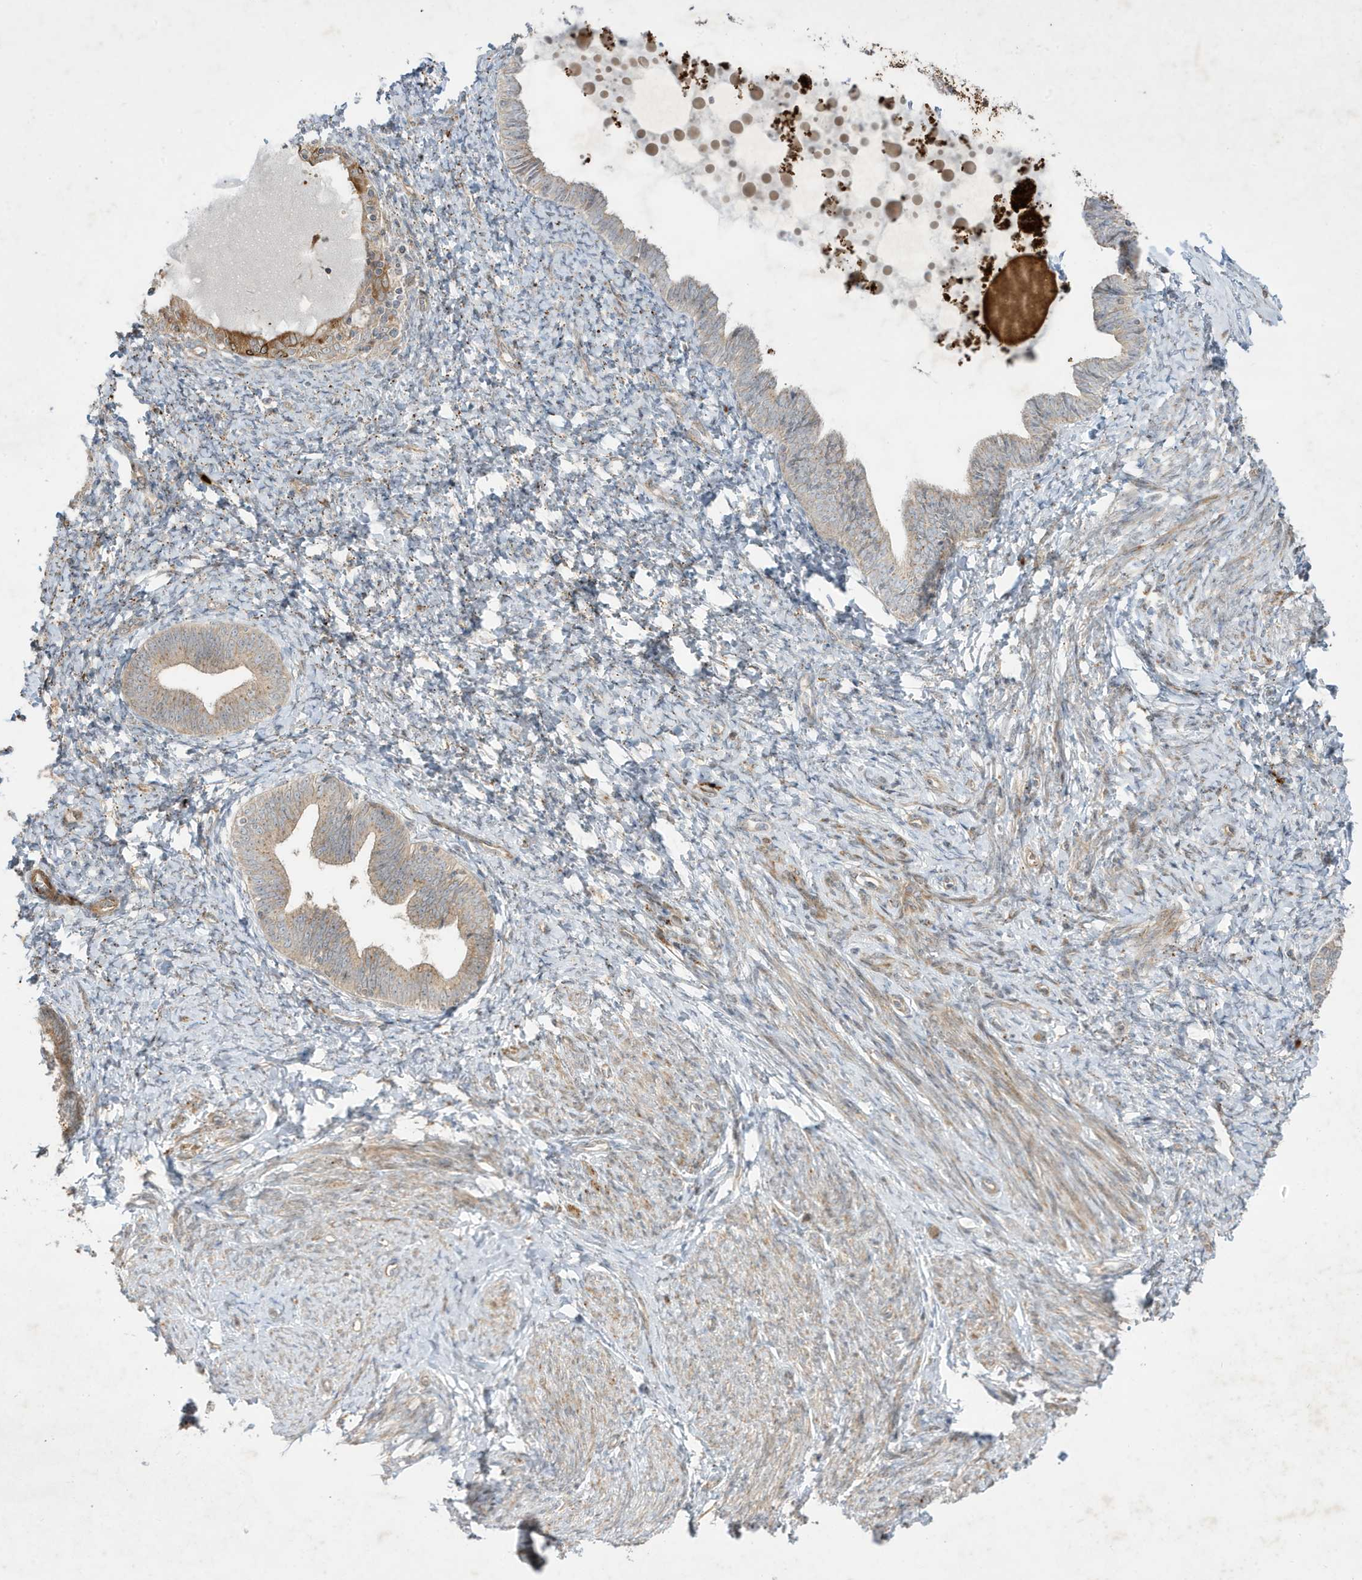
{"staining": {"intensity": "moderate", "quantity": "<25%", "location": "cytoplasmic/membranous"}, "tissue": "endometrium", "cell_type": "Cells in endometrial stroma", "image_type": "normal", "snomed": [{"axis": "morphology", "description": "Normal tissue, NOS"}, {"axis": "topography", "description": "Endometrium"}], "caption": "Approximately <25% of cells in endometrial stroma in normal endometrium show moderate cytoplasmic/membranous protein positivity as visualized by brown immunohistochemical staining.", "gene": "IFT57", "patient": {"sex": "female", "age": 72}}